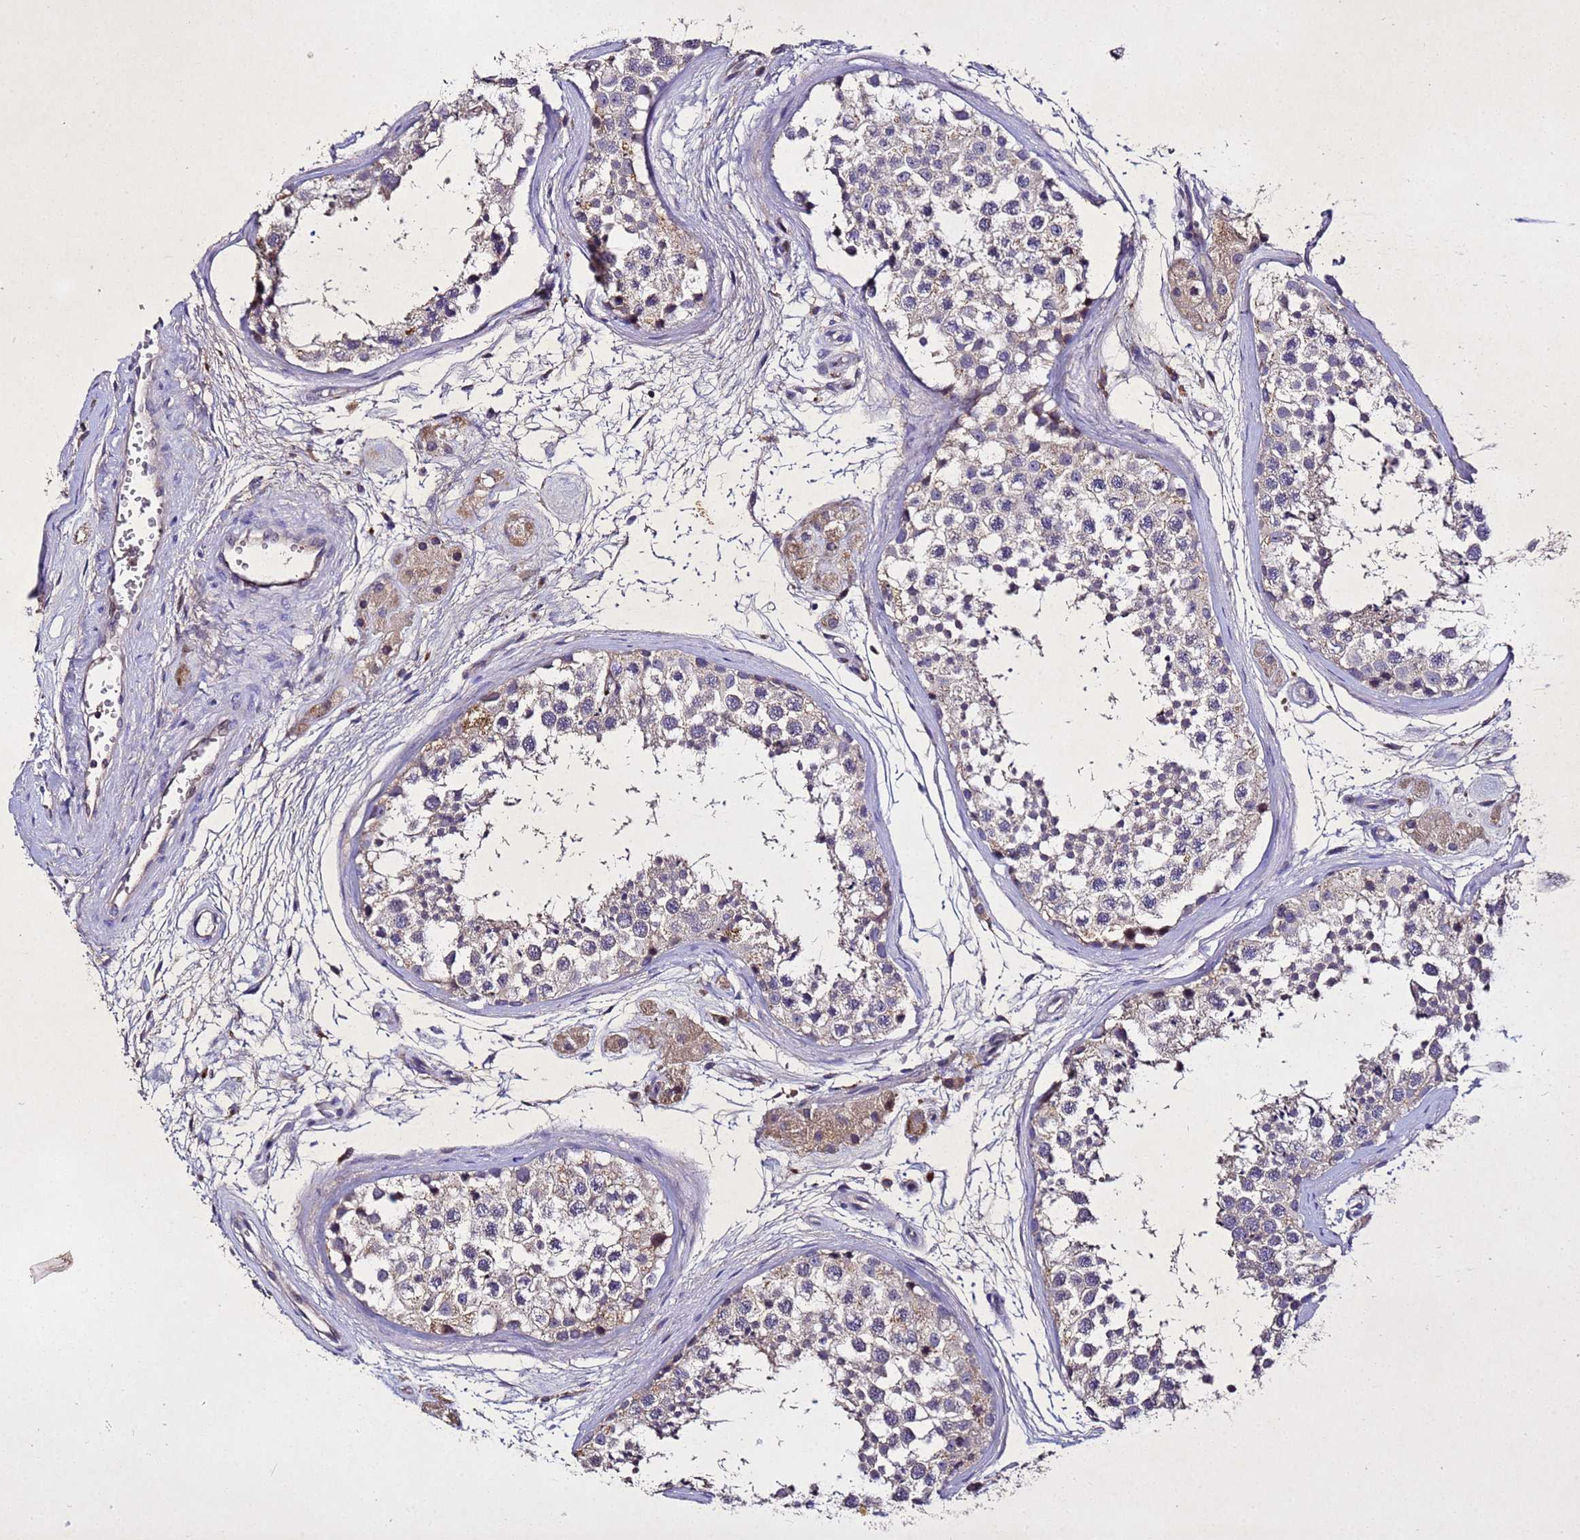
{"staining": {"intensity": "negative", "quantity": "none", "location": "none"}, "tissue": "testis", "cell_type": "Cells in seminiferous ducts", "image_type": "normal", "snomed": [{"axis": "morphology", "description": "Normal tissue, NOS"}, {"axis": "topography", "description": "Testis"}], "caption": "A photomicrograph of testis stained for a protein demonstrates no brown staining in cells in seminiferous ducts.", "gene": "SV2B", "patient": {"sex": "male", "age": 56}}